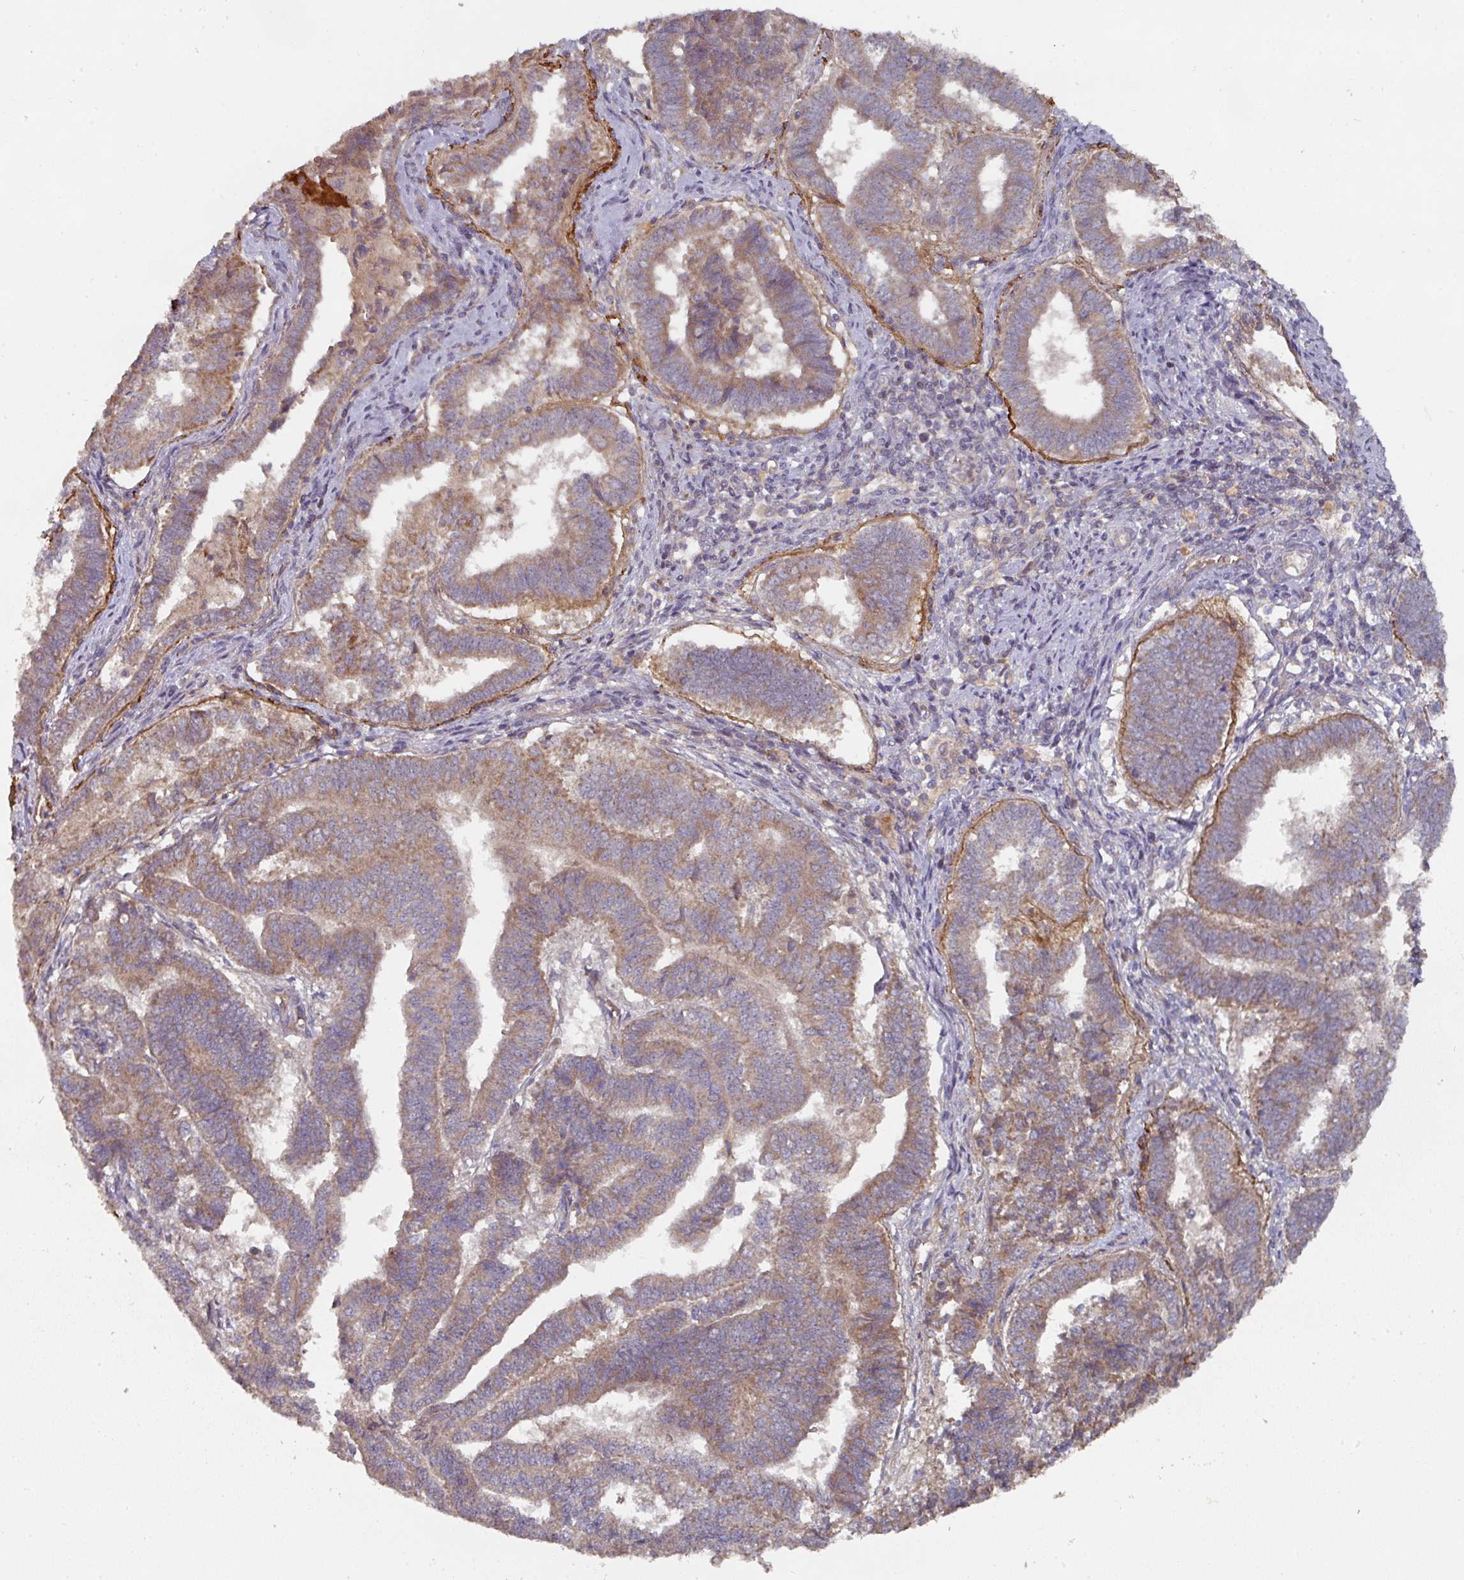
{"staining": {"intensity": "moderate", "quantity": "25%-75%", "location": "cytoplasmic/membranous"}, "tissue": "endometrial cancer", "cell_type": "Tumor cells", "image_type": "cancer", "snomed": [{"axis": "morphology", "description": "Adenocarcinoma, NOS"}, {"axis": "topography", "description": "Endometrium"}], "caption": "Immunohistochemistry (IHC) (DAB (3,3'-diaminobenzidine)) staining of human endometrial cancer (adenocarcinoma) displays moderate cytoplasmic/membranous protein staining in about 25%-75% of tumor cells. The staining is performed using DAB brown chromogen to label protein expression. The nuclei are counter-stained blue using hematoxylin.", "gene": "DNAJC7", "patient": {"sex": "female", "age": 72}}